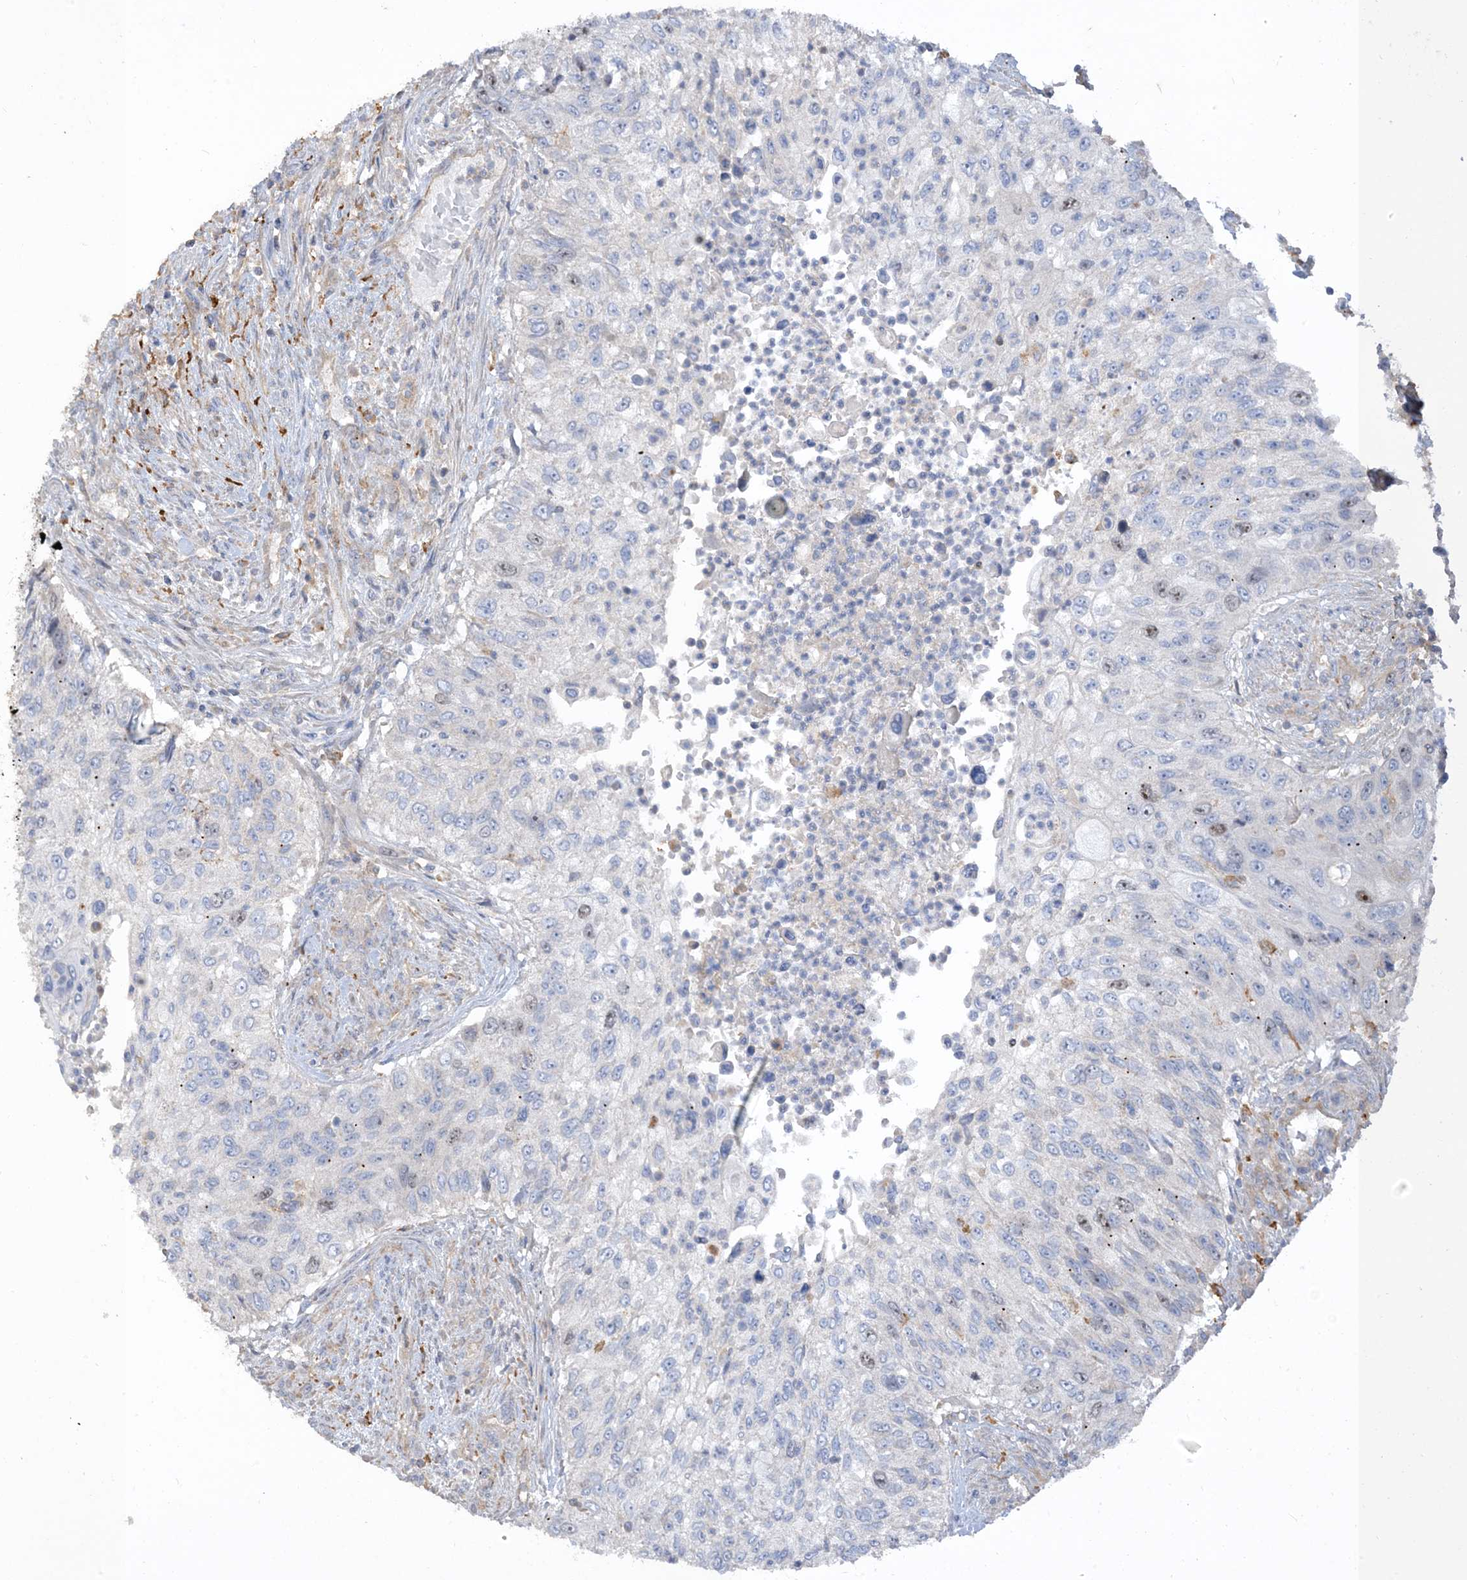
{"staining": {"intensity": "weak", "quantity": "<25%", "location": "nuclear"}, "tissue": "urothelial cancer", "cell_type": "Tumor cells", "image_type": "cancer", "snomed": [{"axis": "morphology", "description": "Urothelial carcinoma, High grade"}, {"axis": "topography", "description": "Urinary bladder"}], "caption": "Protein analysis of urothelial cancer exhibits no significant staining in tumor cells. Brightfield microscopy of immunohistochemistry (IHC) stained with DAB (brown) and hematoxylin (blue), captured at high magnification.", "gene": "PEAR1", "patient": {"sex": "female", "age": 60}}